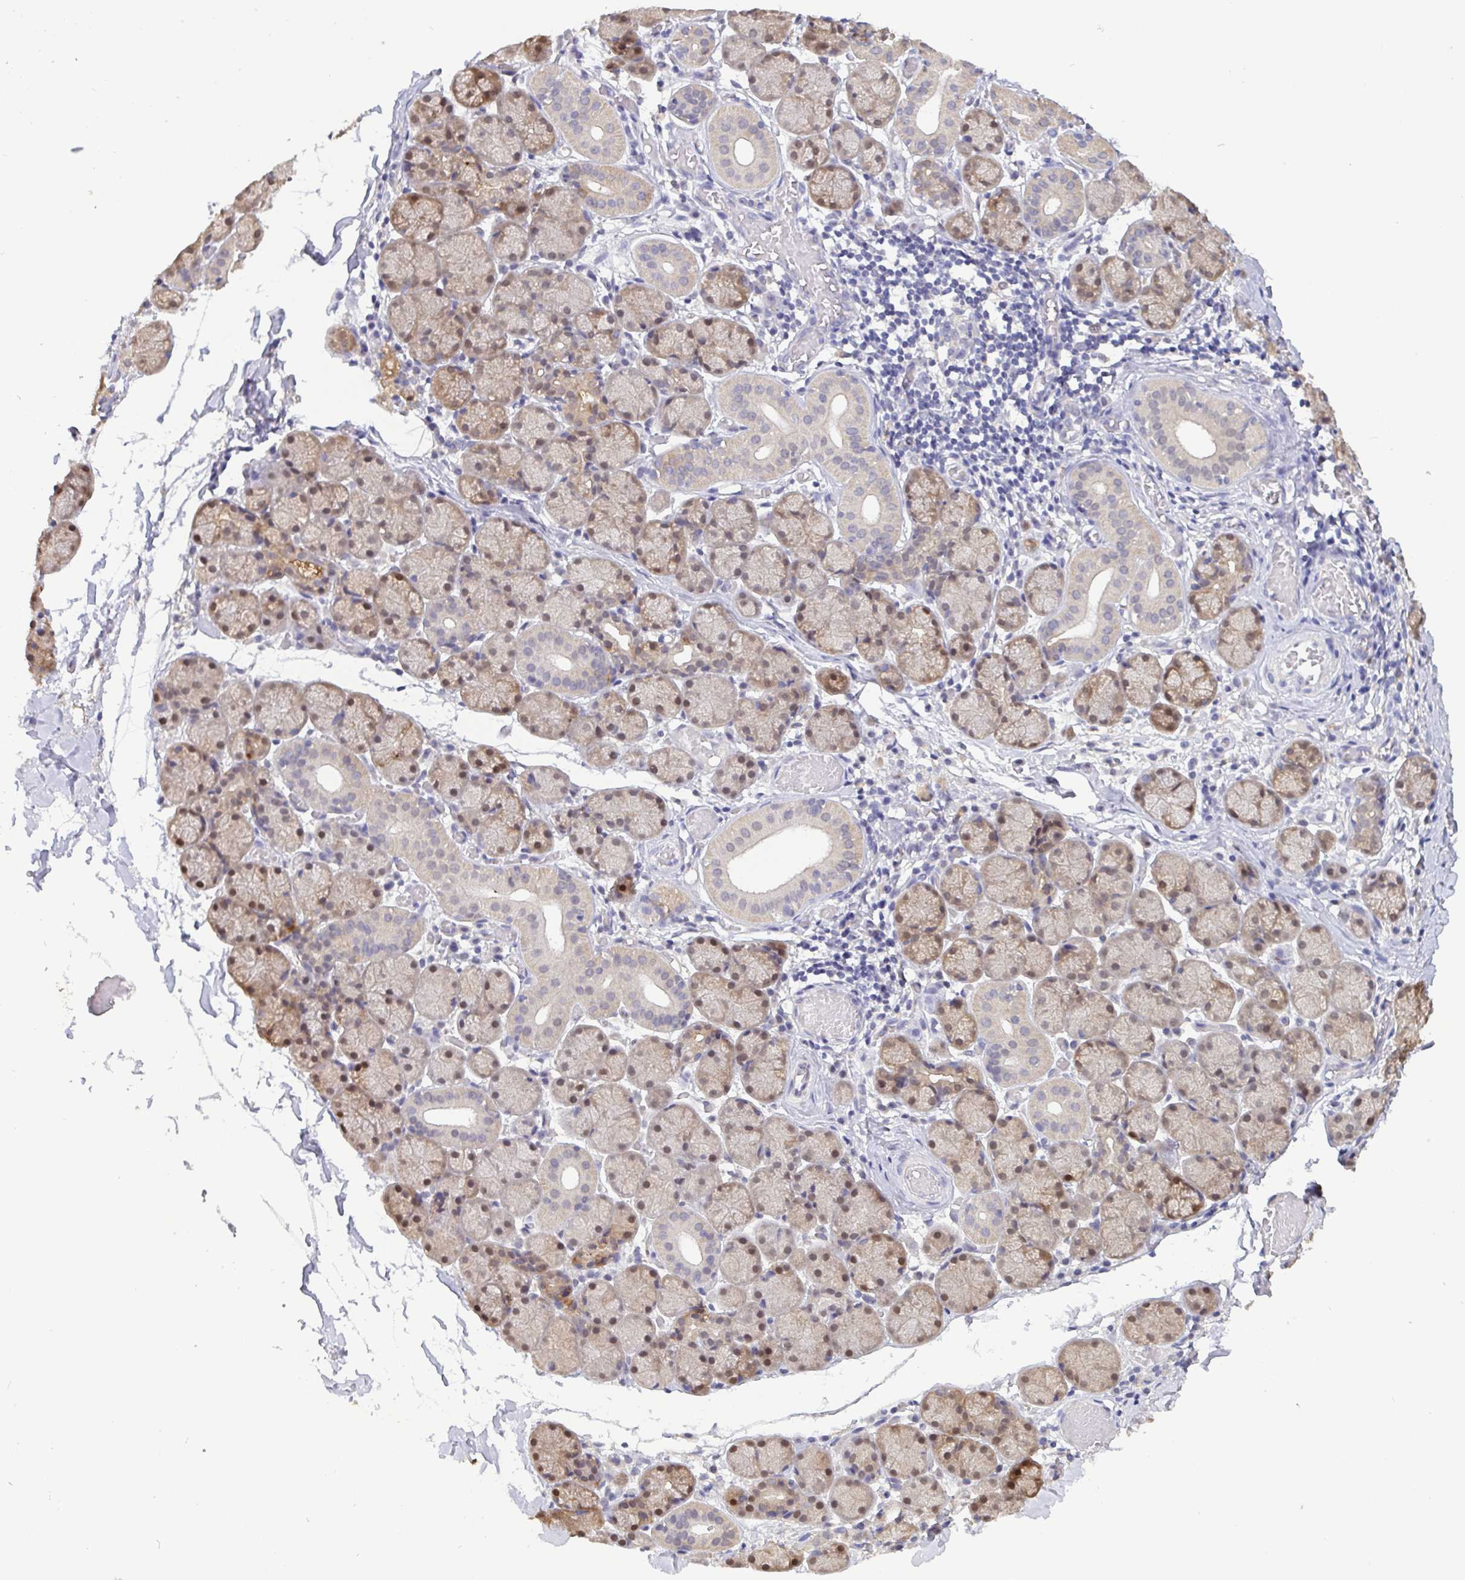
{"staining": {"intensity": "moderate", "quantity": "<25%", "location": "nuclear"}, "tissue": "salivary gland", "cell_type": "Glandular cells", "image_type": "normal", "snomed": [{"axis": "morphology", "description": "Normal tissue, NOS"}, {"axis": "topography", "description": "Salivary gland"}], "caption": "An immunohistochemistry (IHC) photomicrograph of normal tissue is shown. Protein staining in brown highlights moderate nuclear positivity in salivary gland within glandular cells.", "gene": "IDH1", "patient": {"sex": "female", "age": 24}}